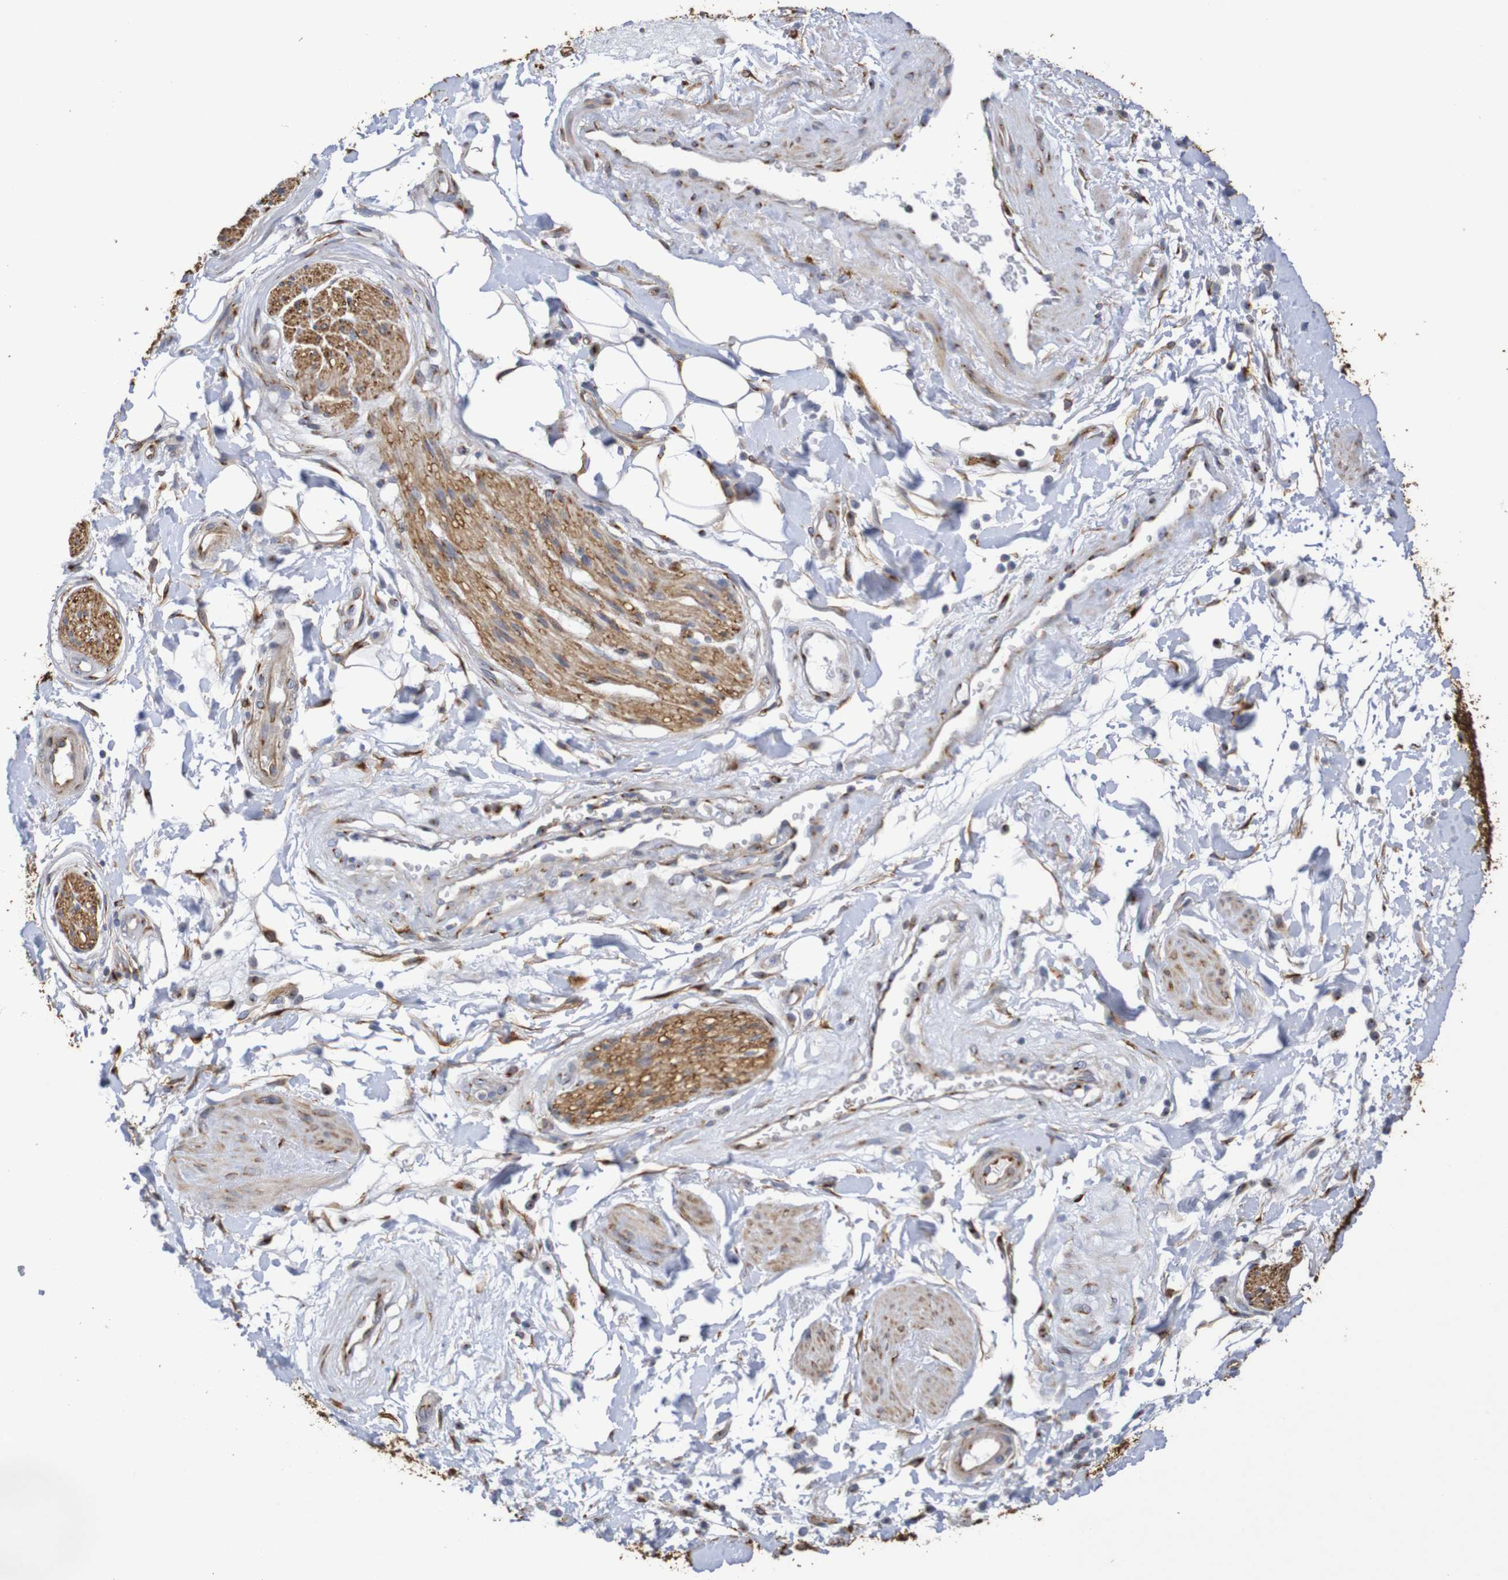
{"staining": {"intensity": "negative", "quantity": "none", "location": "none"}, "tissue": "adipose tissue", "cell_type": "Adipocytes", "image_type": "normal", "snomed": [{"axis": "morphology", "description": "Normal tissue, NOS"}, {"axis": "topography", "description": "Soft tissue"}, {"axis": "topography", "description": "Peripheral nerve tissue"}], "caption": "The micrograph demonstrates no staining of adipocytes in normal adipose tissue.", "gene": "DCP2", "patient": {"sex": "female", "age": 71}}